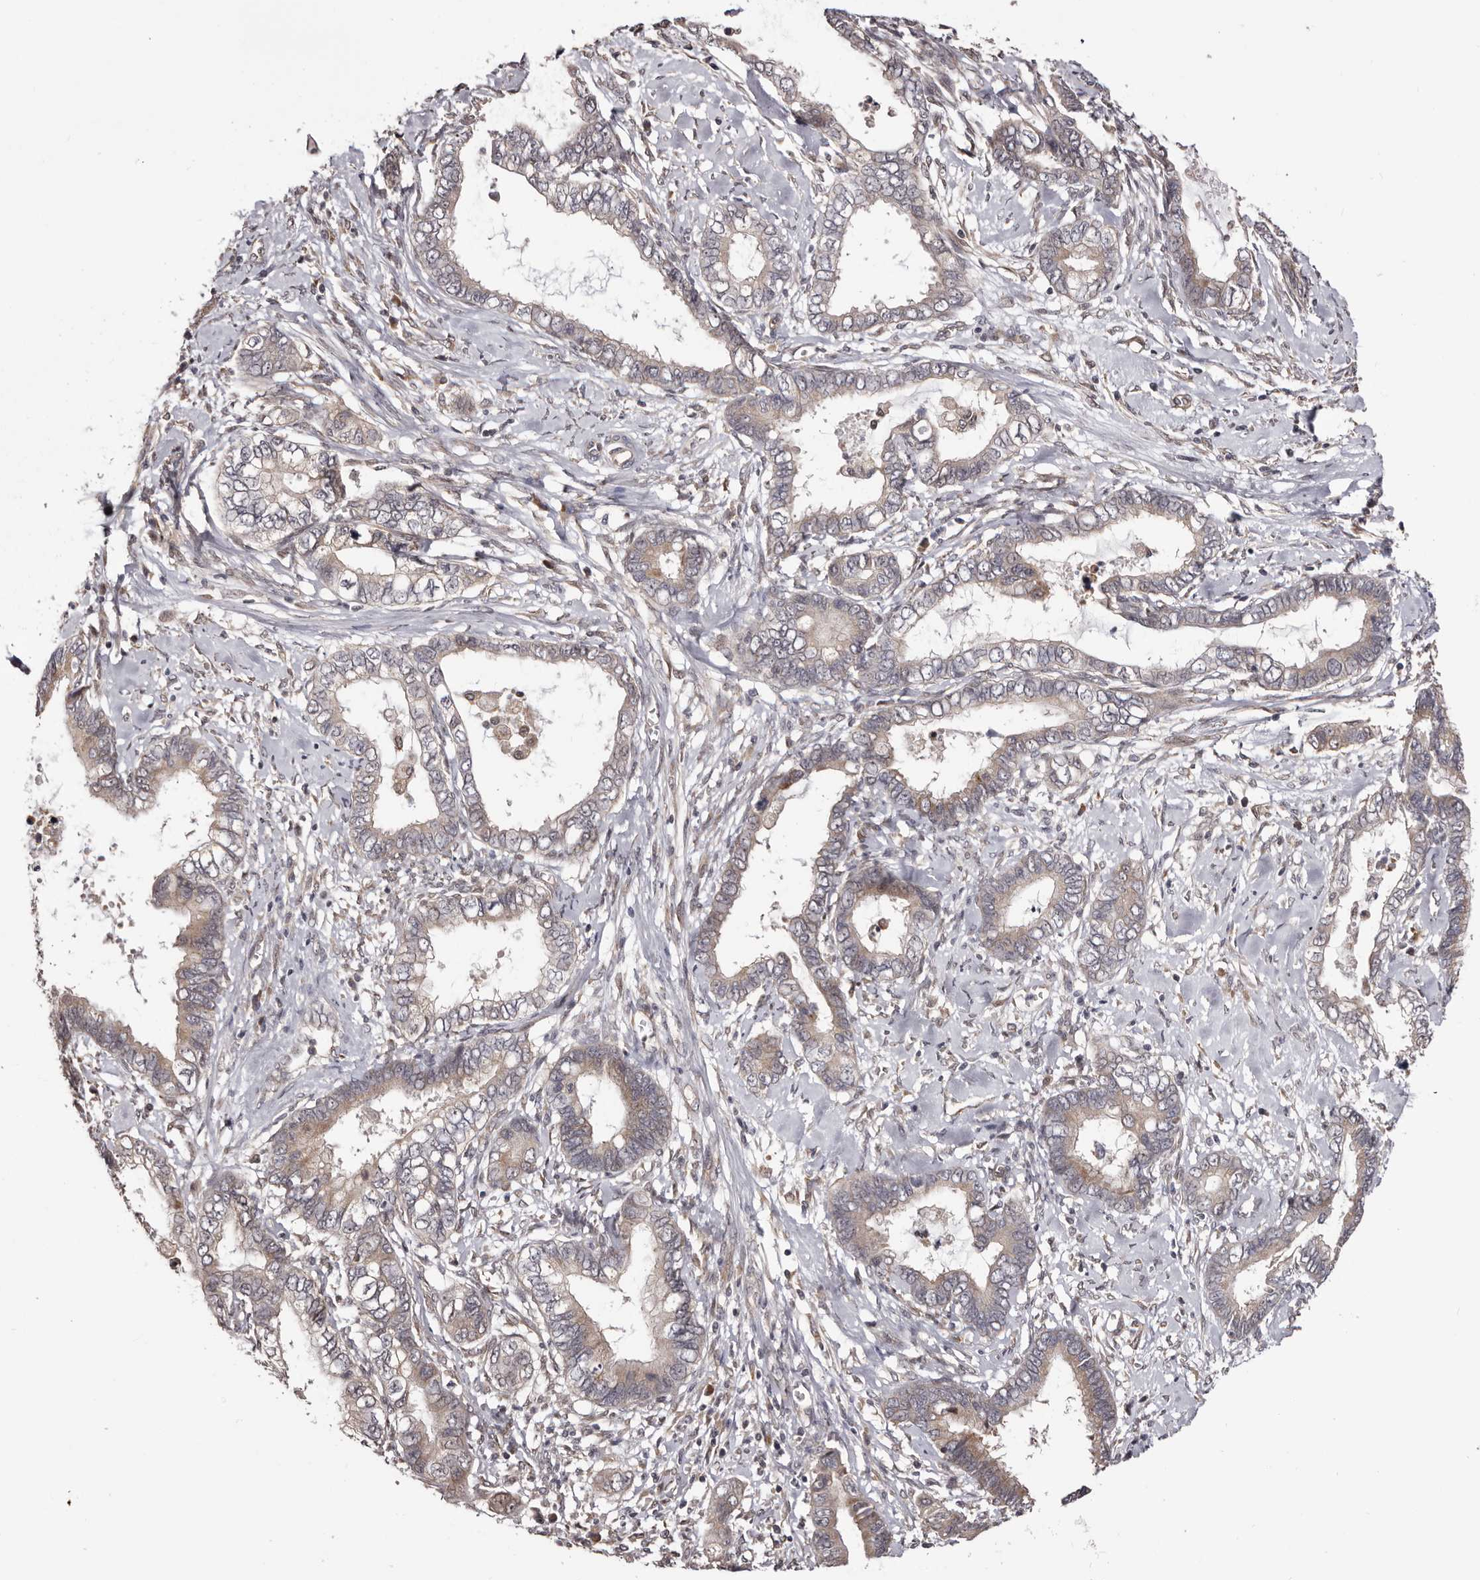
{"staining": {"intensity": "weak", "quantity": "25%-75%", "location": "cytoplasmic/membranous"}, "tissue": "cervical cancer", "cell_type": "Tumor cells", "image_type": "cancer", "snomed": [{"axis": "morphology", "description": "Adenocarcinoma, NOS"}, {"axis": "topography", "description": "Cervix"}], "caption": "Protein expression analysis of adenocarcinoma (cervical) demonstrates weak cytoplasmic/membranous expression in about 25%-75% of tumor cells.", "gene": "NOL12", "patient": {"sex": "female", "age": 44}}